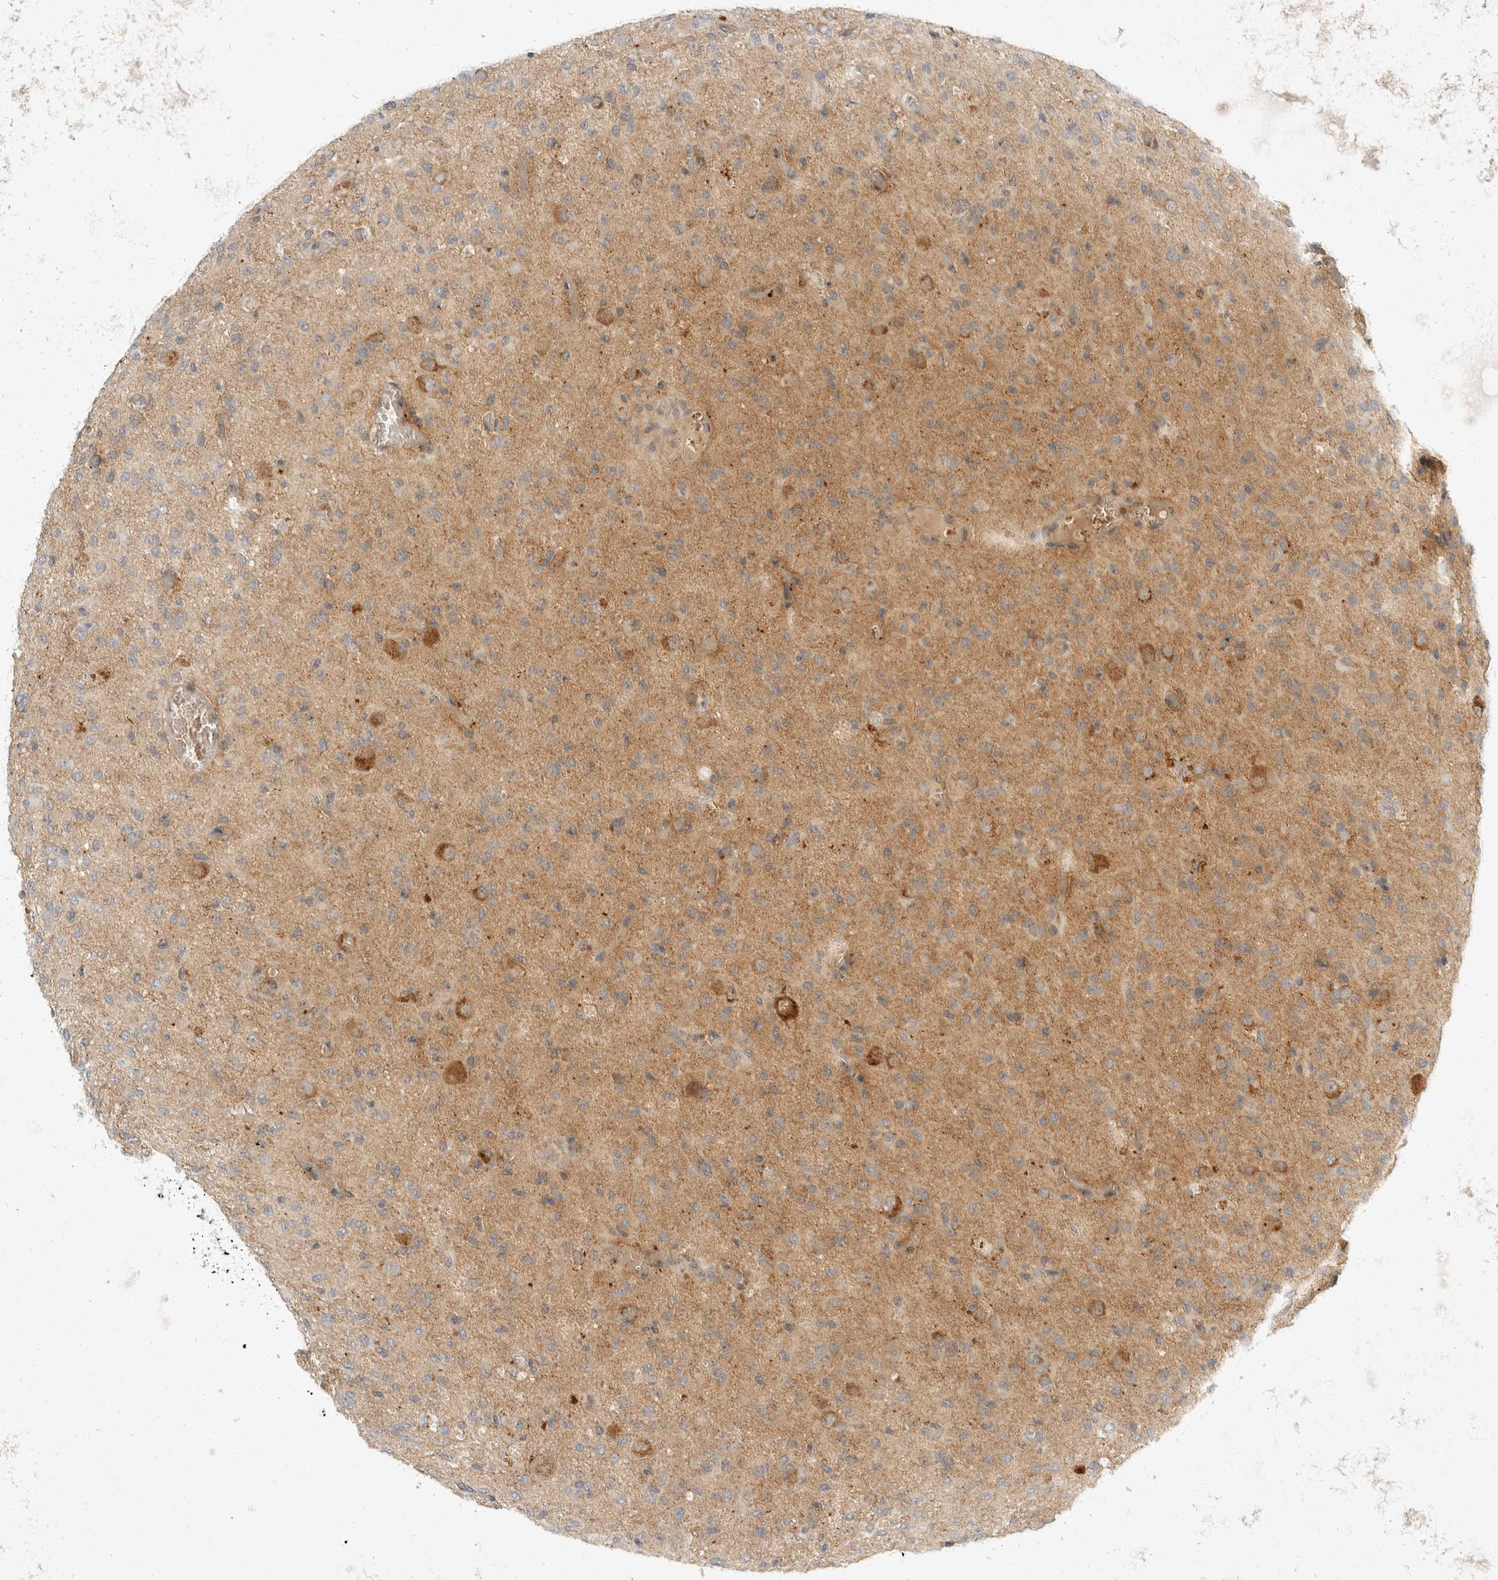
{"staining": {"intensity": "moderate", "quantity": "<25%", "location": "cytoplasmic/membranous"}, "tissue": "glioma", "cell_type": "Tumor cells", "image_type": "cancer", "snomed": [{"axis": "morphology", "description": "Glioma, malignant, High grade"}, {"axis": "topography", "description": "Brain"}], "caption": "A brown stain highlights moderate cytoplasmic/membranous positivity of a protein in glioma tumor cells.", "gene": "TOM1L2", "patient": {"sex": "female", "age": 59}}